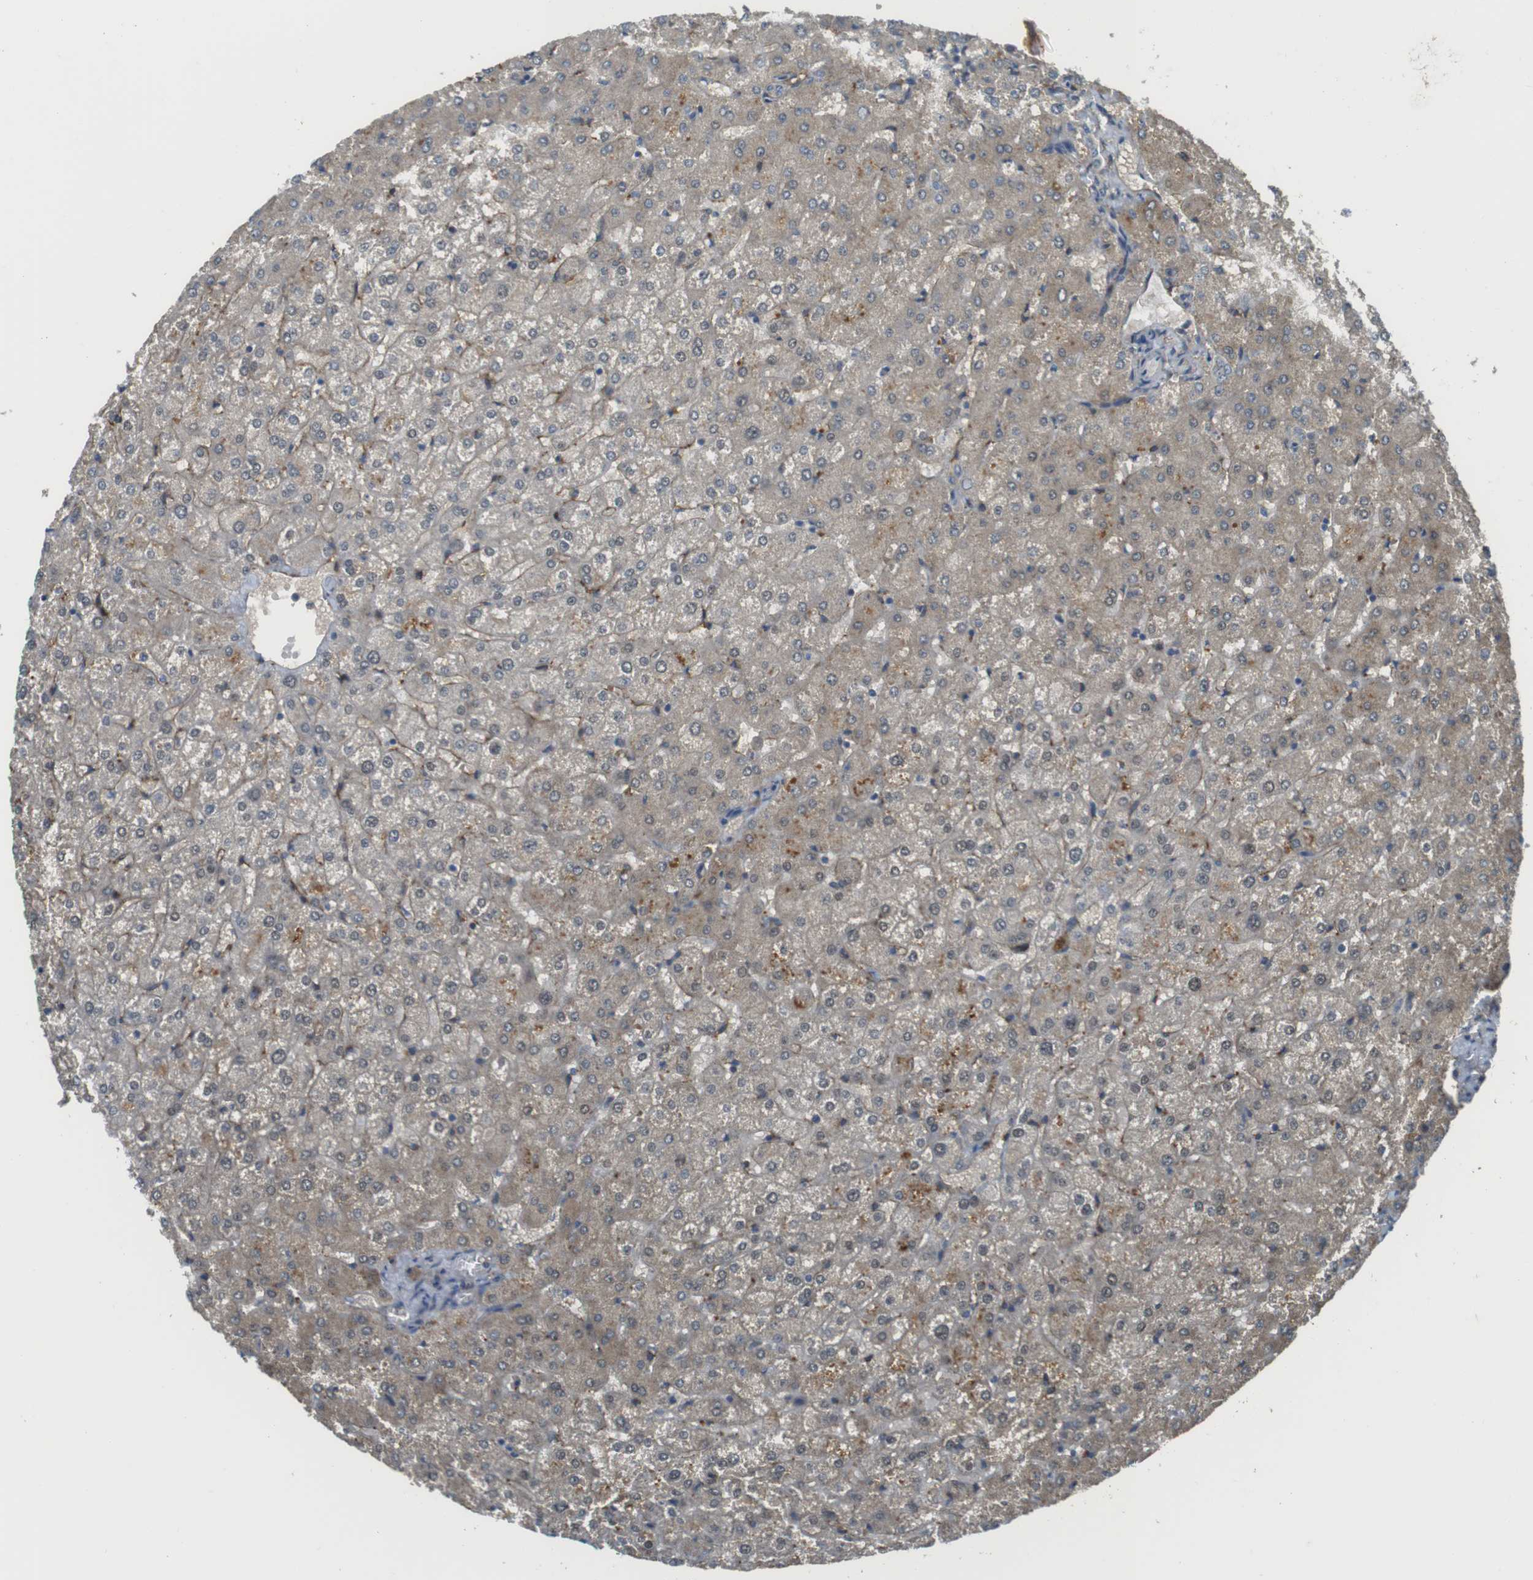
{"staining": {"intensity": "negative", "quantity": "none", "location": "none"}, "tissue": "liver", "cell_type": "Cholangiocytes", "image_type": "normal", "snomed": [{"axis": "morphology", "description": "Normal tissue, NOS"}, {"axis": "topography", "description": "Liver"}], "caption": "This is an IHC histopathology image of normal liver. There is no expression in cholangiocytes.", "gene": "ABHD15", "patient": {"sex": "female", "age": 32}}